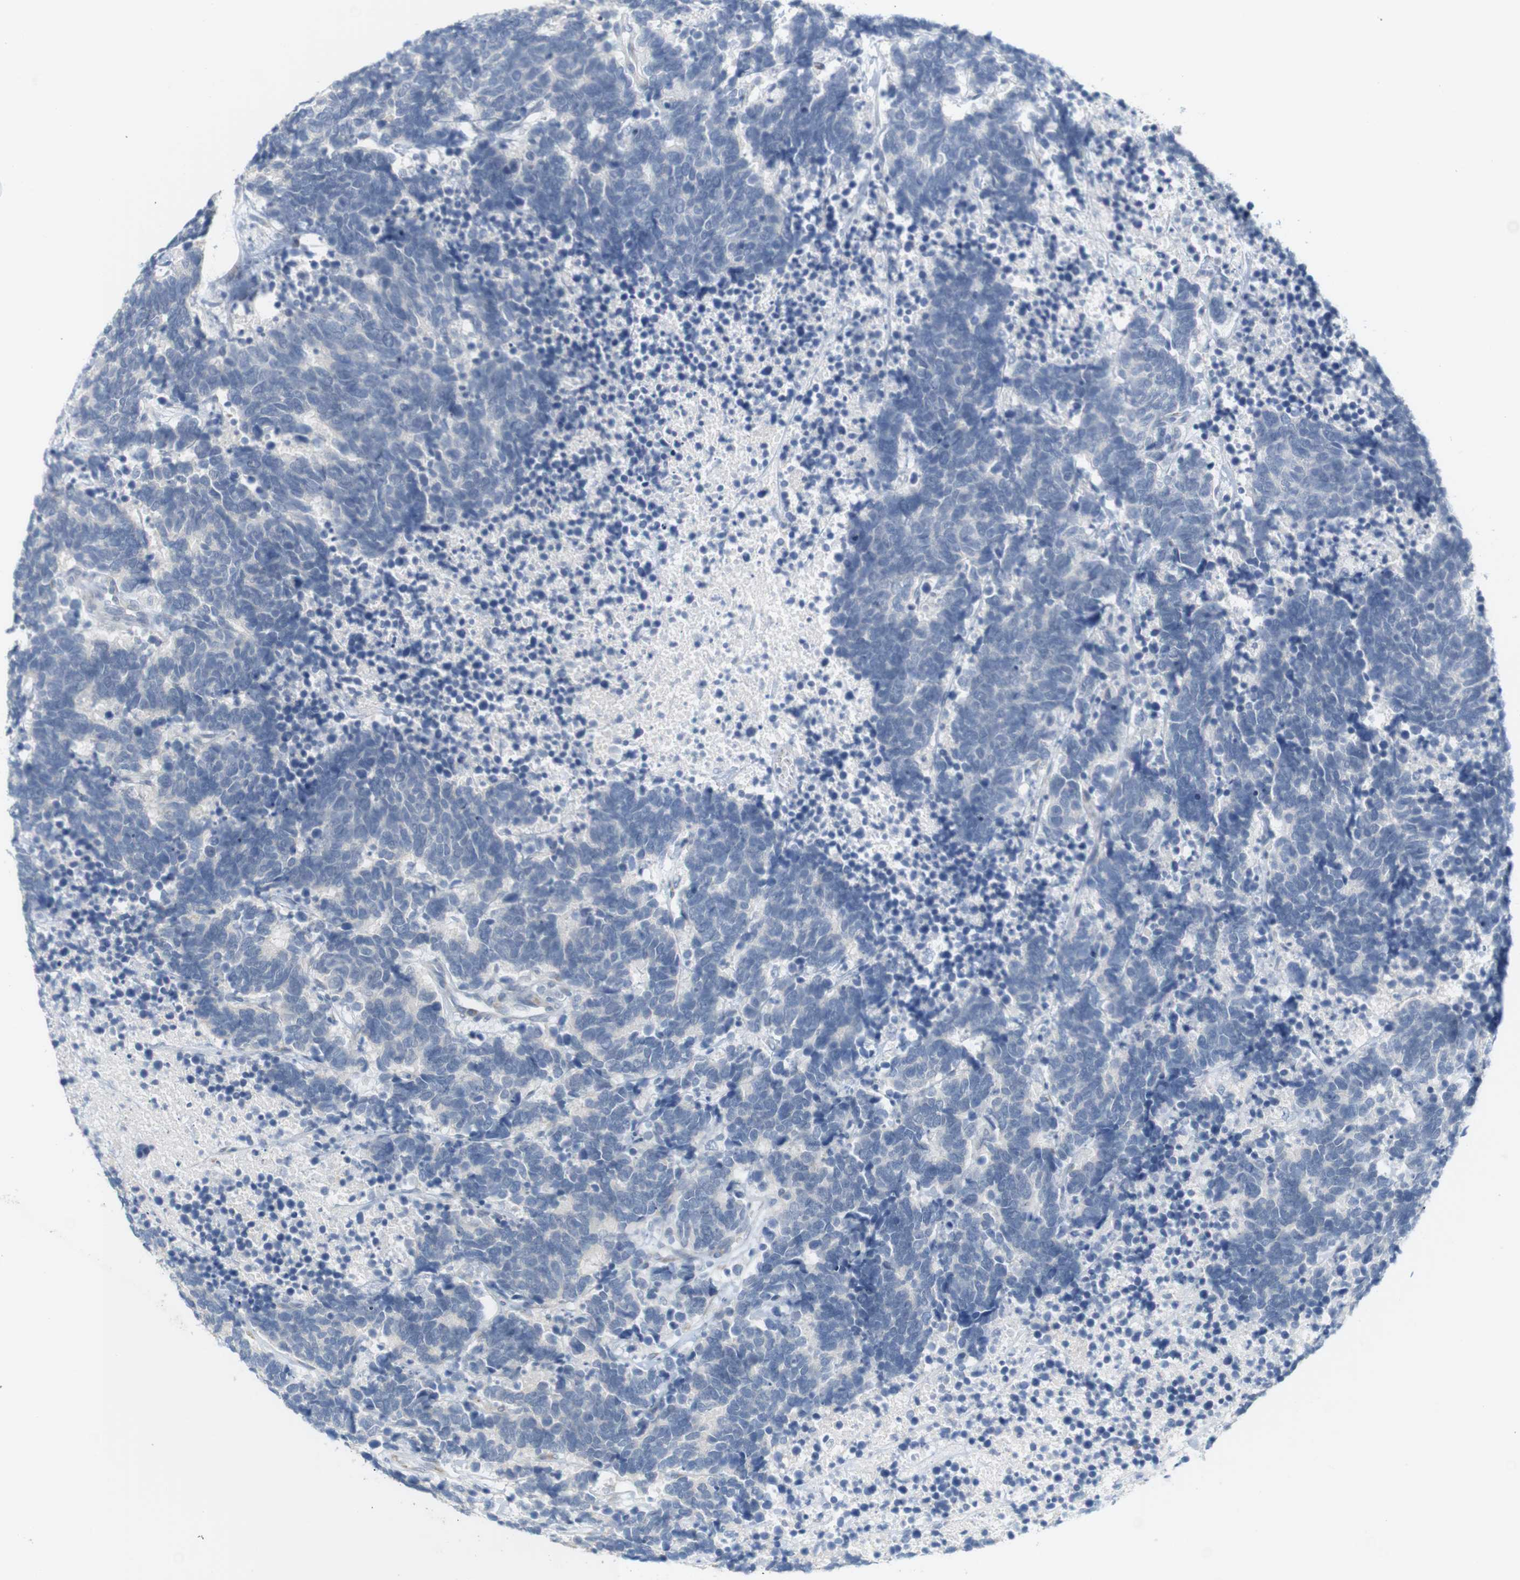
{"staining": {"intensity": "negative", "quantity": "none", "location": "none"}, "tissue": "carcinoid", "cell_type": "Tumor cells", "image_type": "cancer", "snomed": [{"axis": "morphology", "description": "Carcinoma, NOS"}, {"axis": "morphology", "description": "Carcinoid, malignant, NOS"}, {"axis": "topography", "description": "Urinary bladder"}], "caption": "Immunohistochemical staining of carcinoid shows no significant staining in tumor cells.", "gene": "RGS9", "patient": {"sex": "male", "age": 57}}